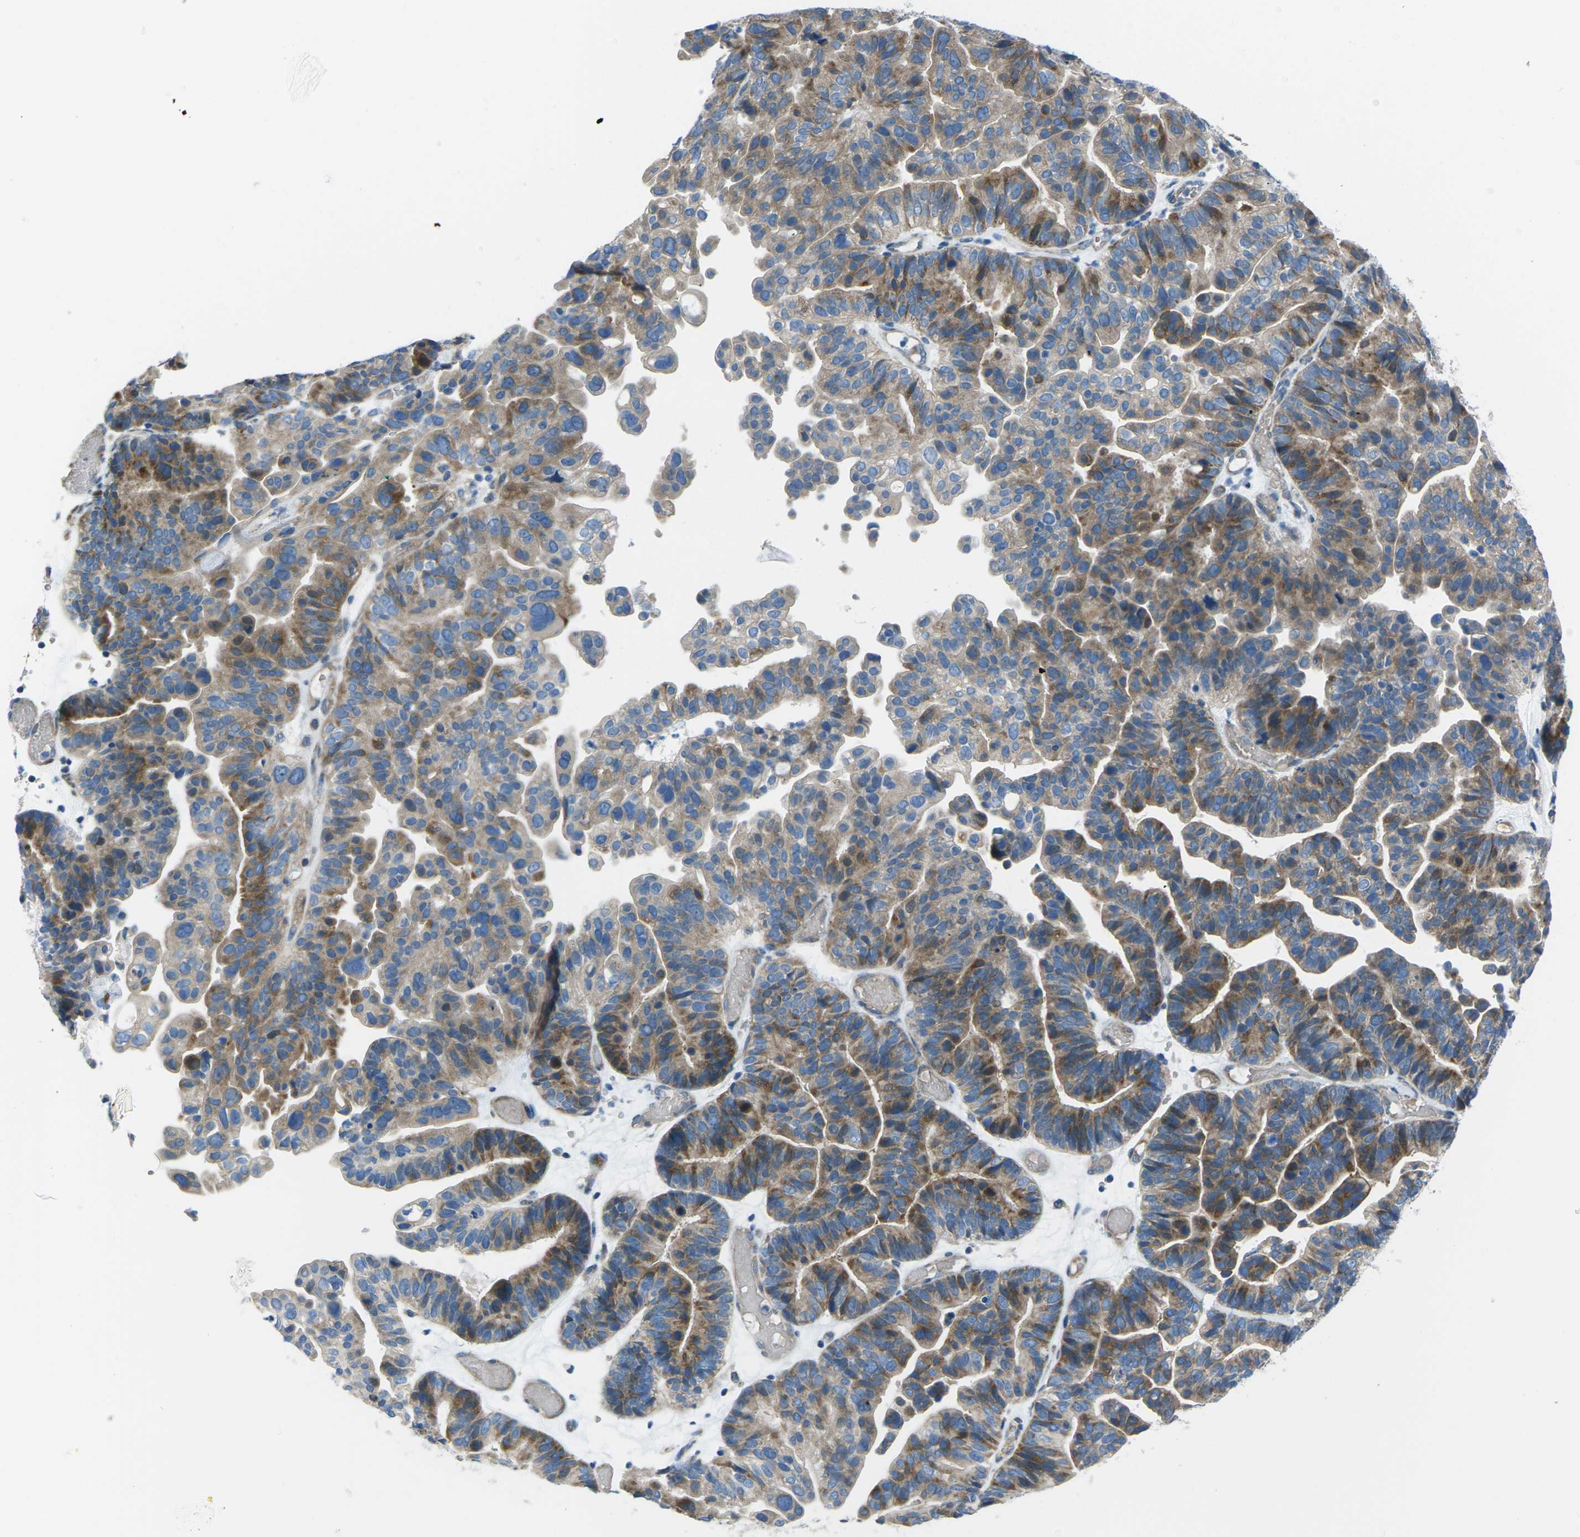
{"staining": {"intensity": "moderate", "quantity": ">75%", "location": "cytoplasmic/membranous"}, "tissue": "ovarian cancer", "cell_type": "Tumor cells", "image_type": "cancer", "snomed": [{"axis": "morphology", "description": "Cystadenocarcinoma, serous, NOS"}, {"axis": "topography", "description": "Ovary"}], "caption": "The immunohistochemical stain labels moderate cytoplasmic/membranous staining in tumor cells of ovarian cancer (serous cystadenocarcinoma) tissue.", "gene": "EDNRA", "patient": {"sex": "female", "age": 56}}